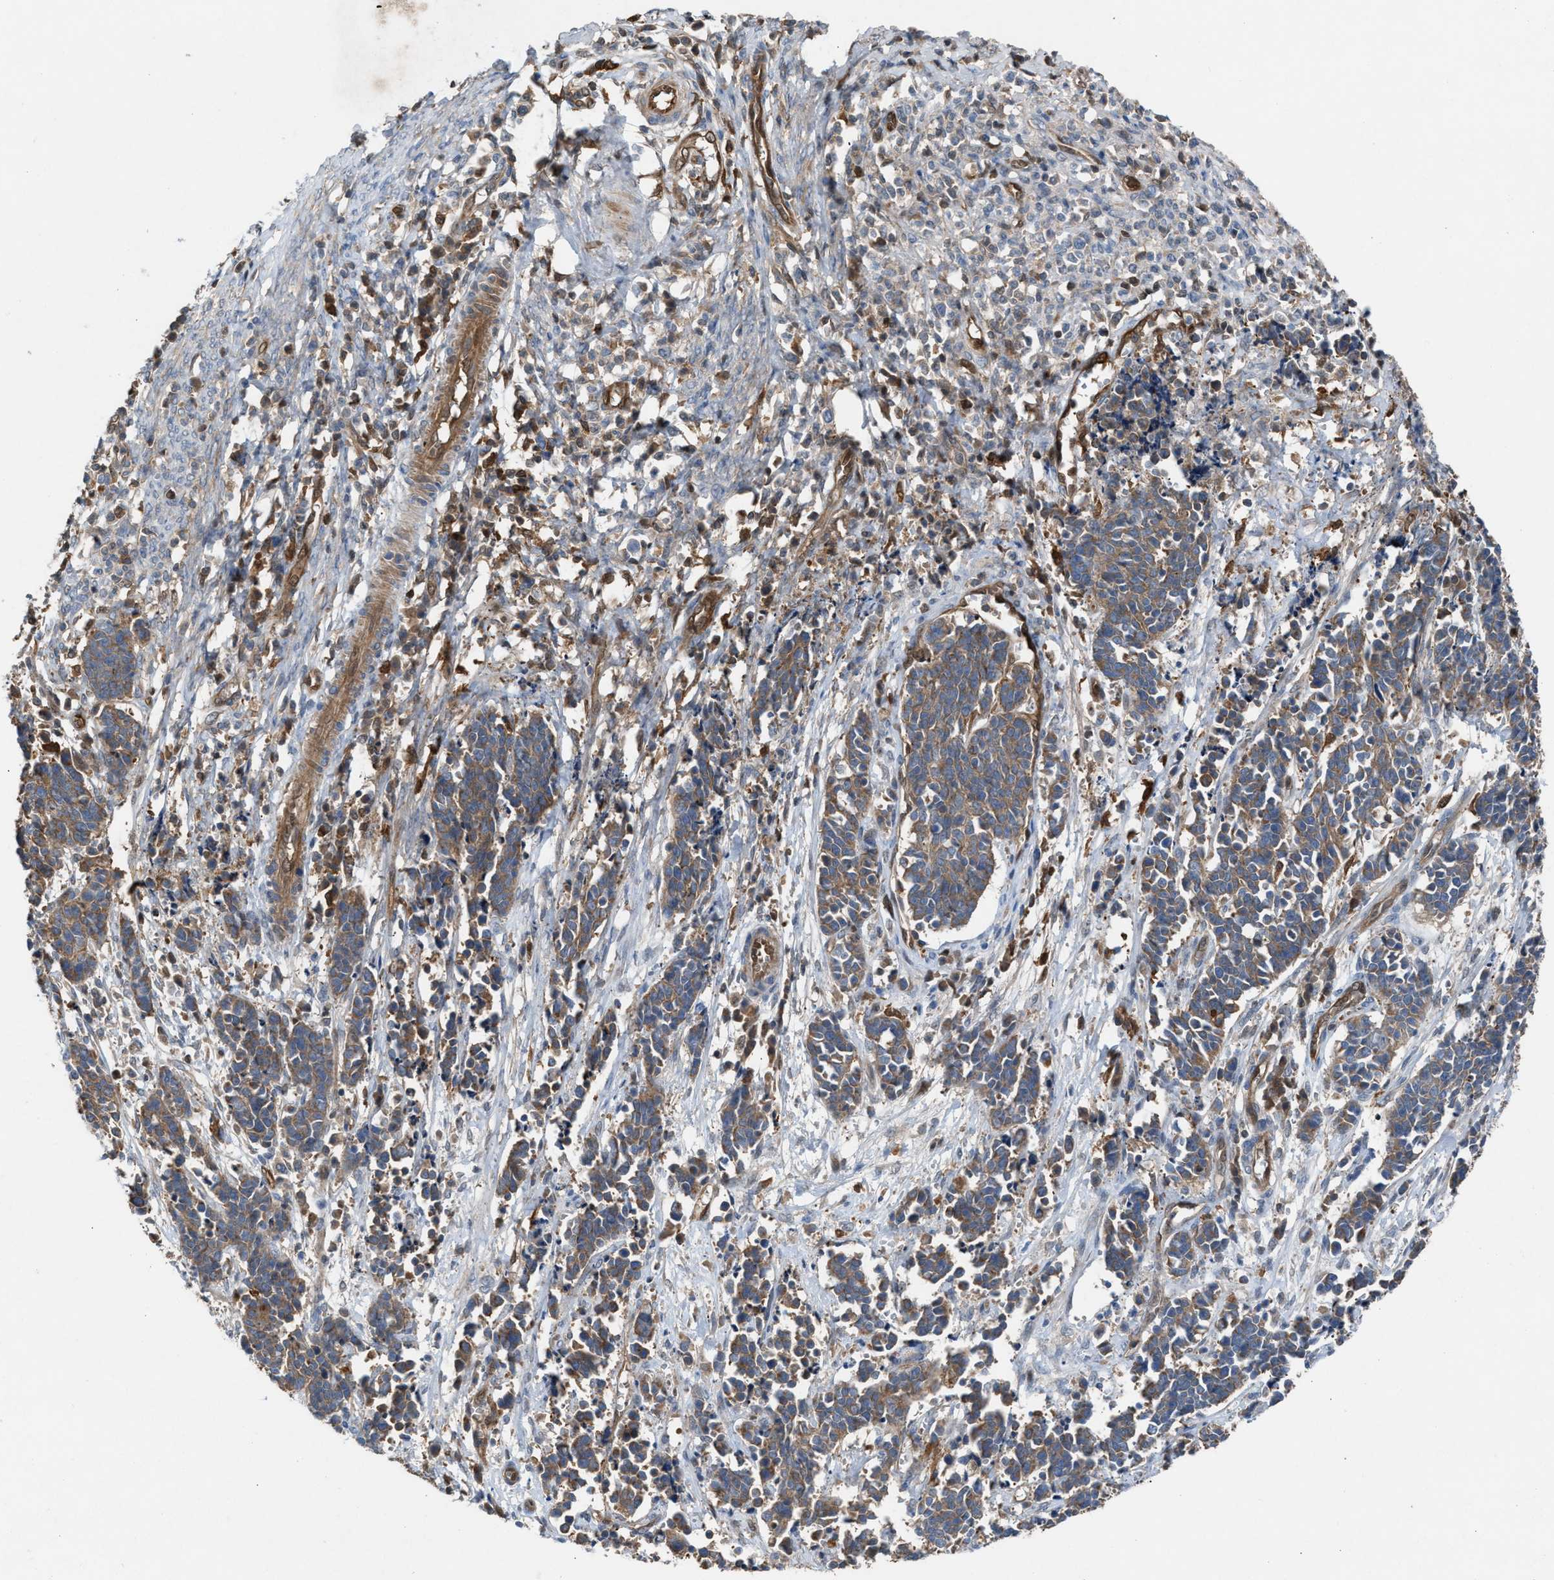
{"staining": {"intensity": "weak", "quantity": ">75%", "location": "cytoplasmic/membranous"}, "tissue": "cervical cancer", "cell_type": "Tumor cells", "image_type": "cancer", "snomed": [{"axis": "morphology", "description": "Squamous cell carcinoma, NOS"}, {"axis": "topography", "description": "Cervix"}], "caption": "Protein analysis of cervical cancer tissue shows weak cytoplasmic/membranous staining in approximately >75% of tumor cells.", "gene": "TPK1", "patient": {"sex": "female", "age": 35}}